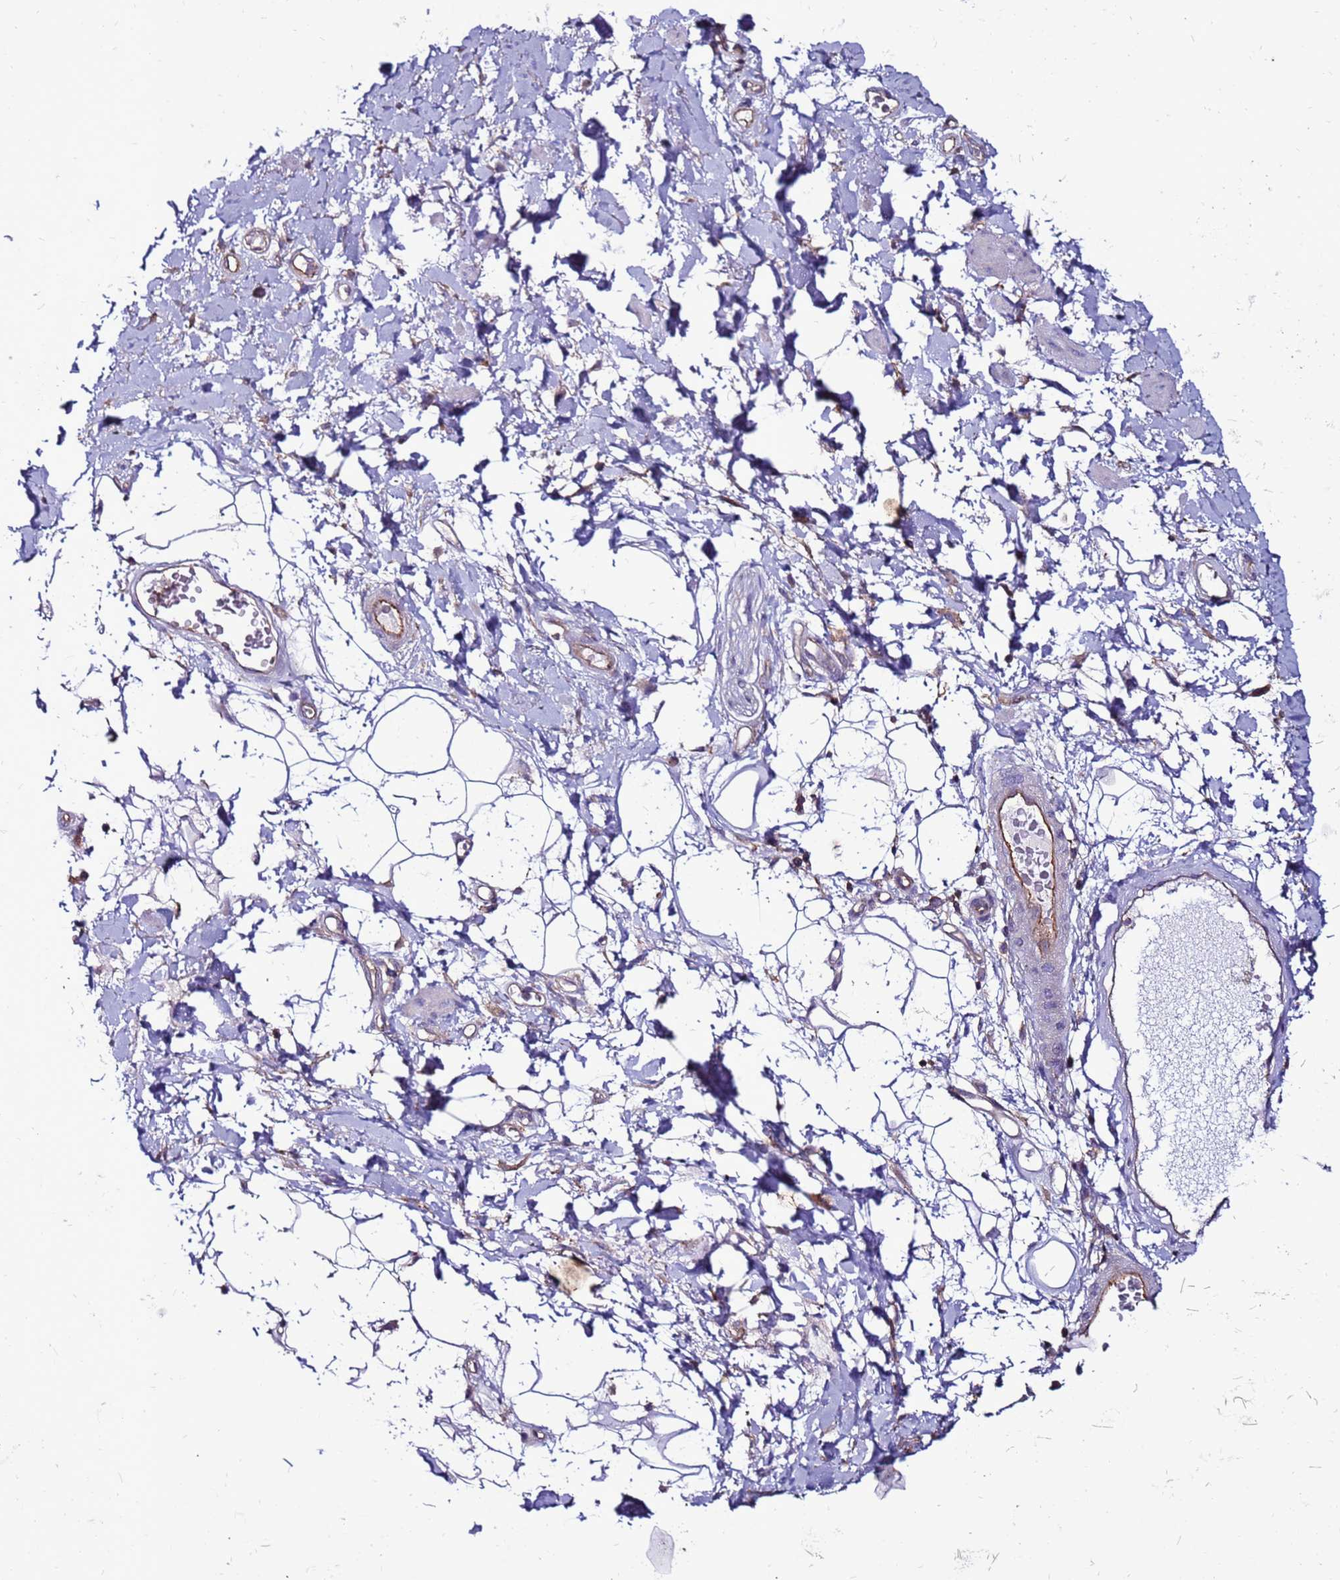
{"staining": {"intensity": "negative", "quantity": "none", "location": "none"}, "tissue": "adipose tissue", "cell_type": "Adipocytes", "image_type": "normal", "snomed": [{"axis": "morphology", "description": "Normal tissue, NOS"}, {"axis": "morphology", "description": "Adenocarcinoma, NOS"}, {"axis": "topography", "description": "Rectum"}, {"axis": "topography", "description": "Vagina"}, {"axis": "topography", "description": "Peripheral nerve tissue"}], "caption": "There is no significant staining in adipocytes of adipose tissue. (Immunohistochemistry, brightfield microscopy, high magnification).", "gene": "NRN1L", "patient": {"sex": "female", "age": 71}}